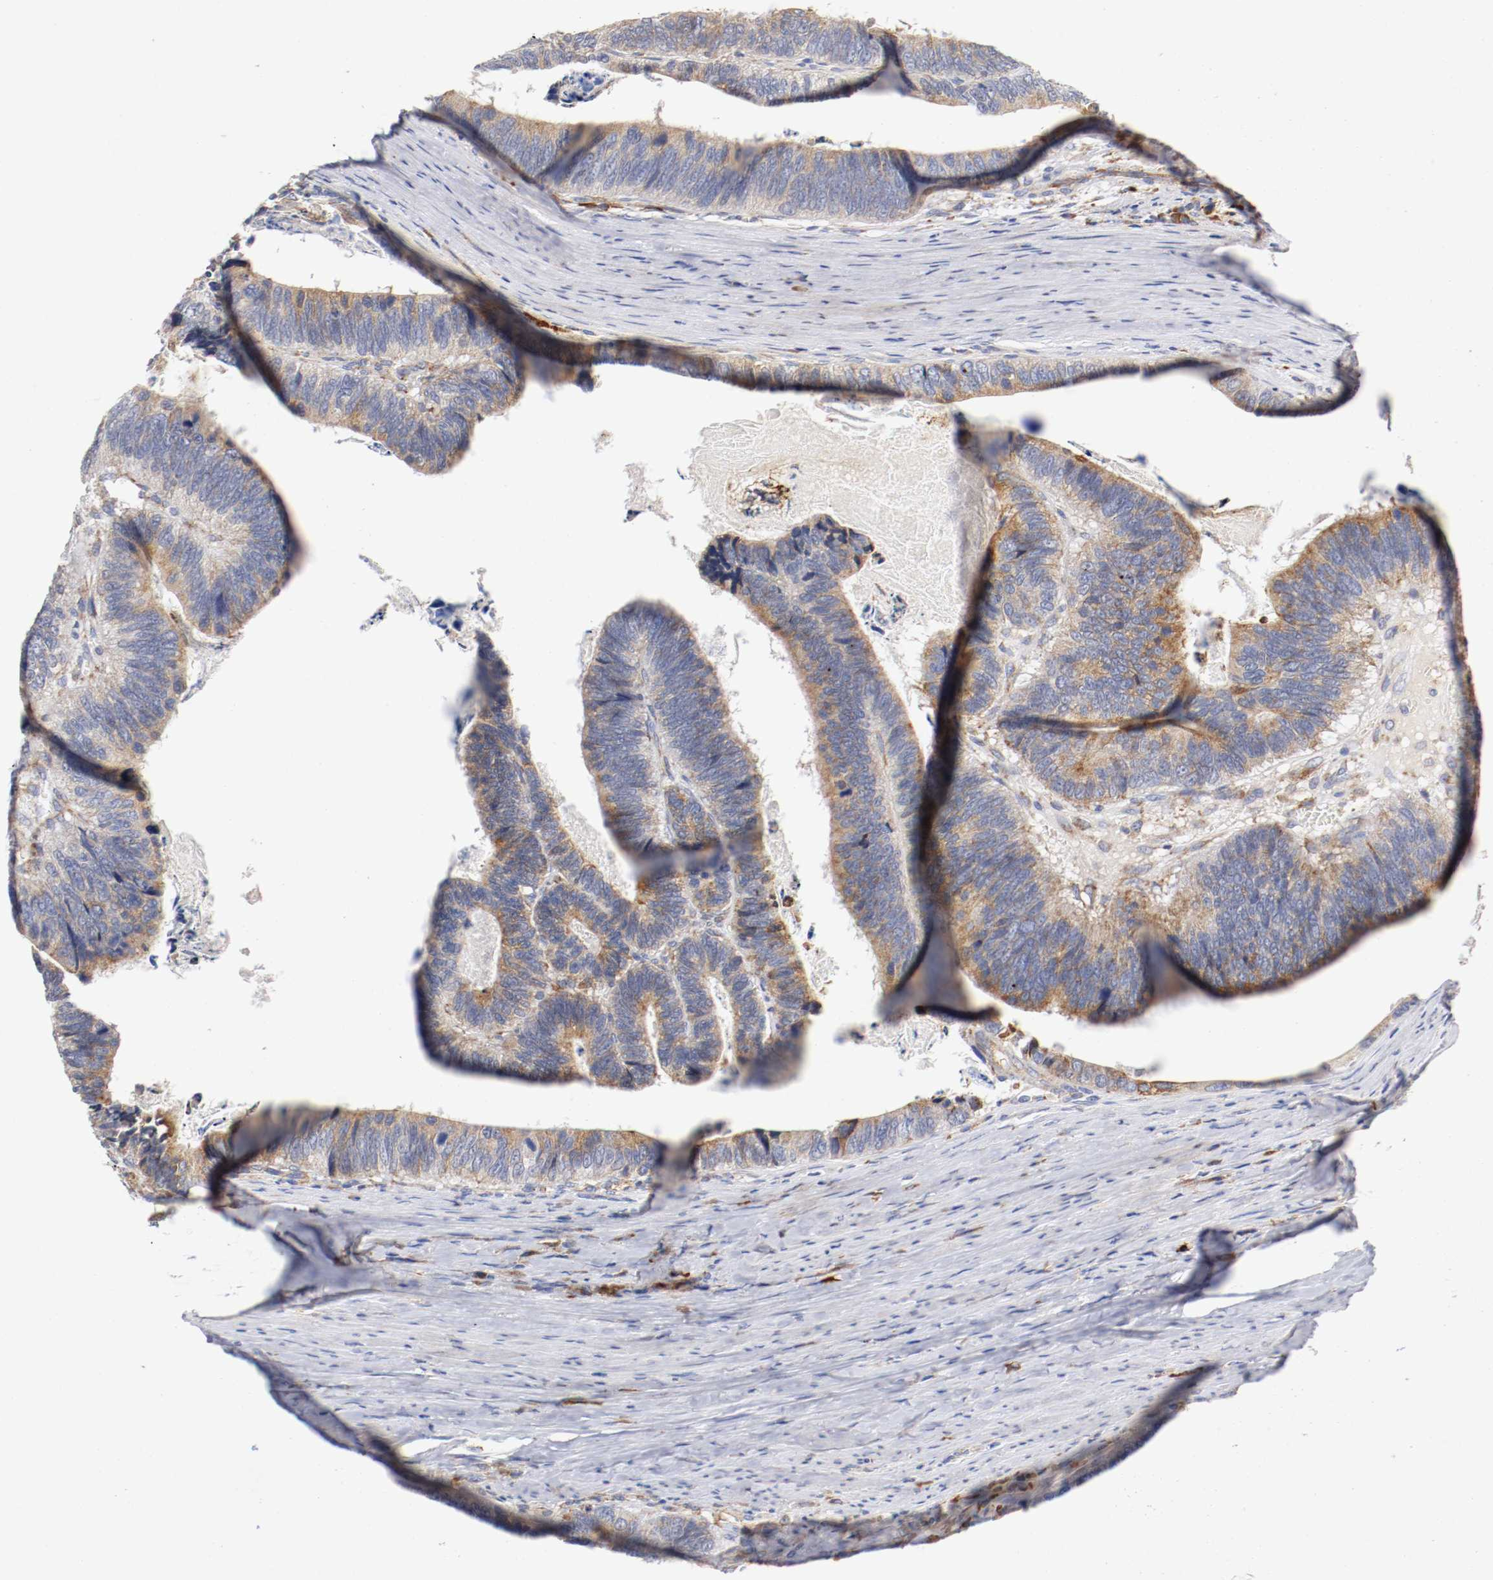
{"staining": {"intensity": "moderate", "quantity": ">75%", "location": "cytoplasmic/membranous"}, "tissue": "colorectal cancer", "cell_type": "Tumor cells", "image_type": "cancer", "snomed": [{"axis": "morphology", "description": "Adenocarcinoma, NOS"}, {"axis": "topography", "description": "Colon"}], "caption": "Human colorectal cancer stained with a protein marker demonstrates moderate staining in tumor cells.", "gene": "TRAF2", "patient": {"sex": "male", "age": 72}}